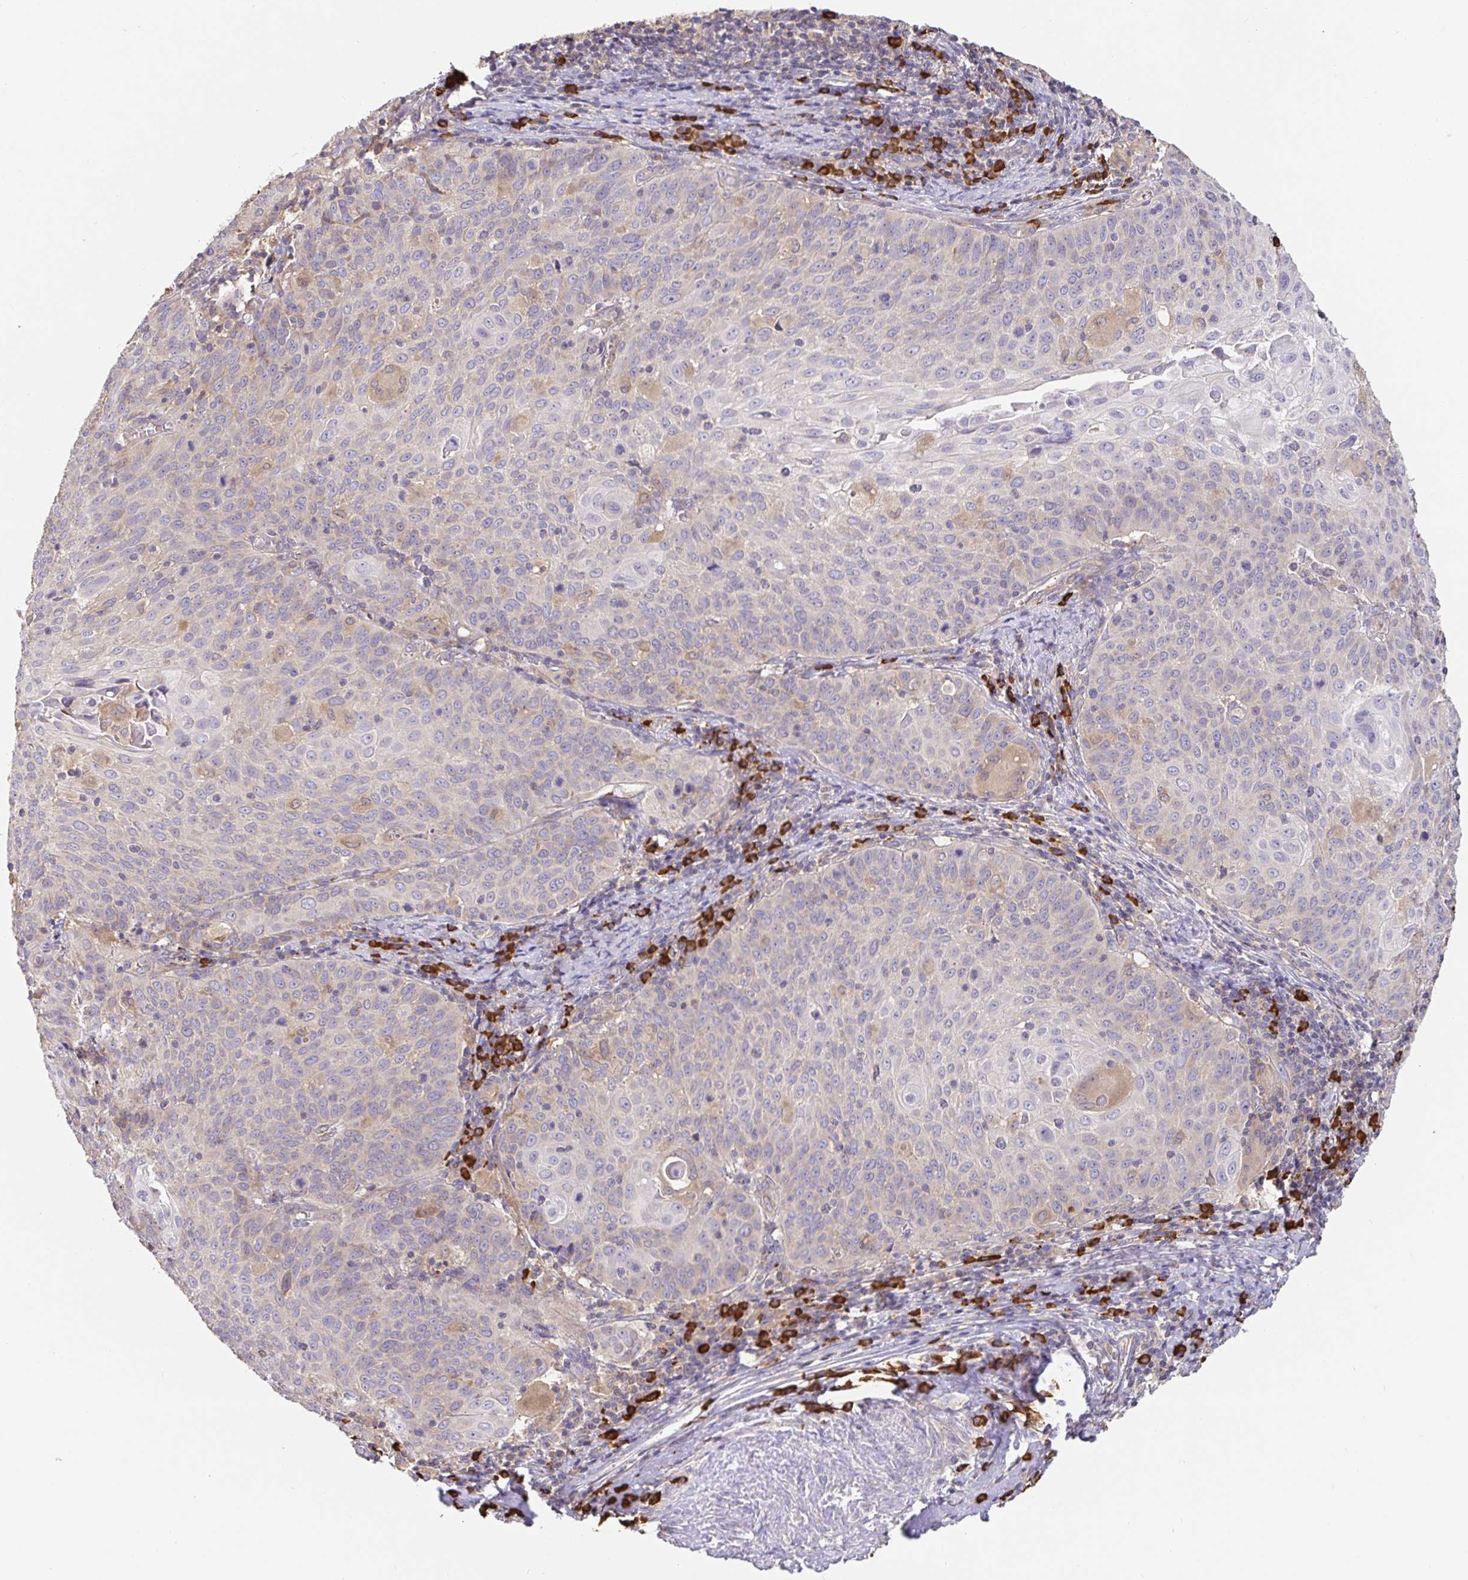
{"staining": {"intensity": "negative", "quantity": "none", "location": "none"}, "tissue": "cervical cancer", "cell_type": "Tumor cells", "image_type": "cancer", "snomed": [{"axis": "morphology", "description": "Squamous cell carcinoma, NOS"}, {"axis": "topography", "description": "Cervix"}], "caption": "Image shows no significant protein staining in tumor cells of cervical cancer. (DAB immunohistochemistry visualized using brightfield microscopy, high magnification).", "gene": "HAGH", "patient": {"sex": "female", "age": 65}}